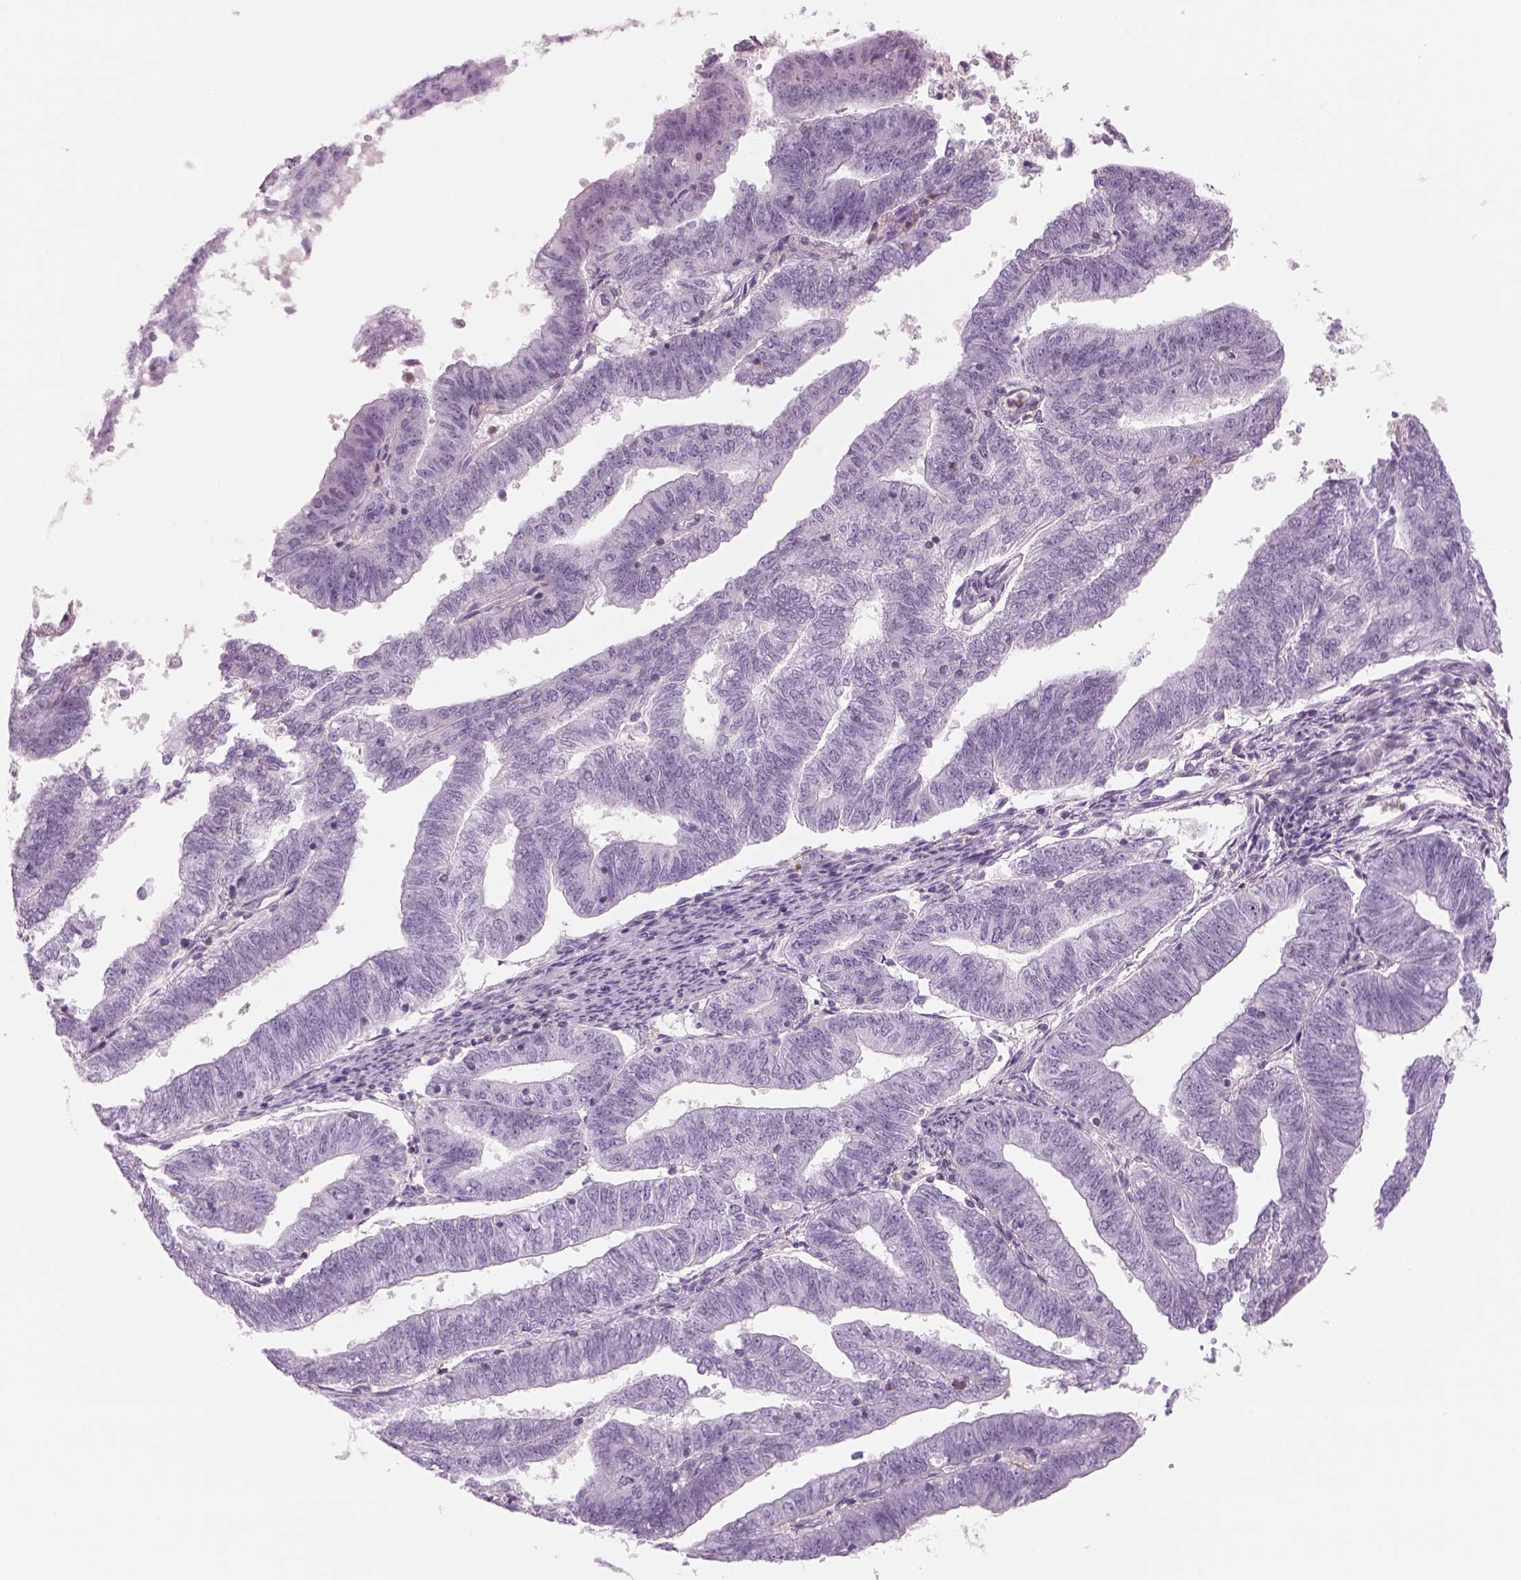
{"staining": {"intensity": "negative", "quantity": "none", "location": "none"}, "tissue": "endometrial cancer", "cell_type": "Tumor cells", "image_type": "cancer", "snomed": [{"axis": "morphology", "description": "Adenocarcinoma, NOS"}, {"axis": "topography", "description": "Endometrium"}], "caption": "Endometrial cancer stained for a protein using IHC shows no positivity tumor cells.", "gene": "SLC1A7", "patient": {"sex": "female", "age": 82}}